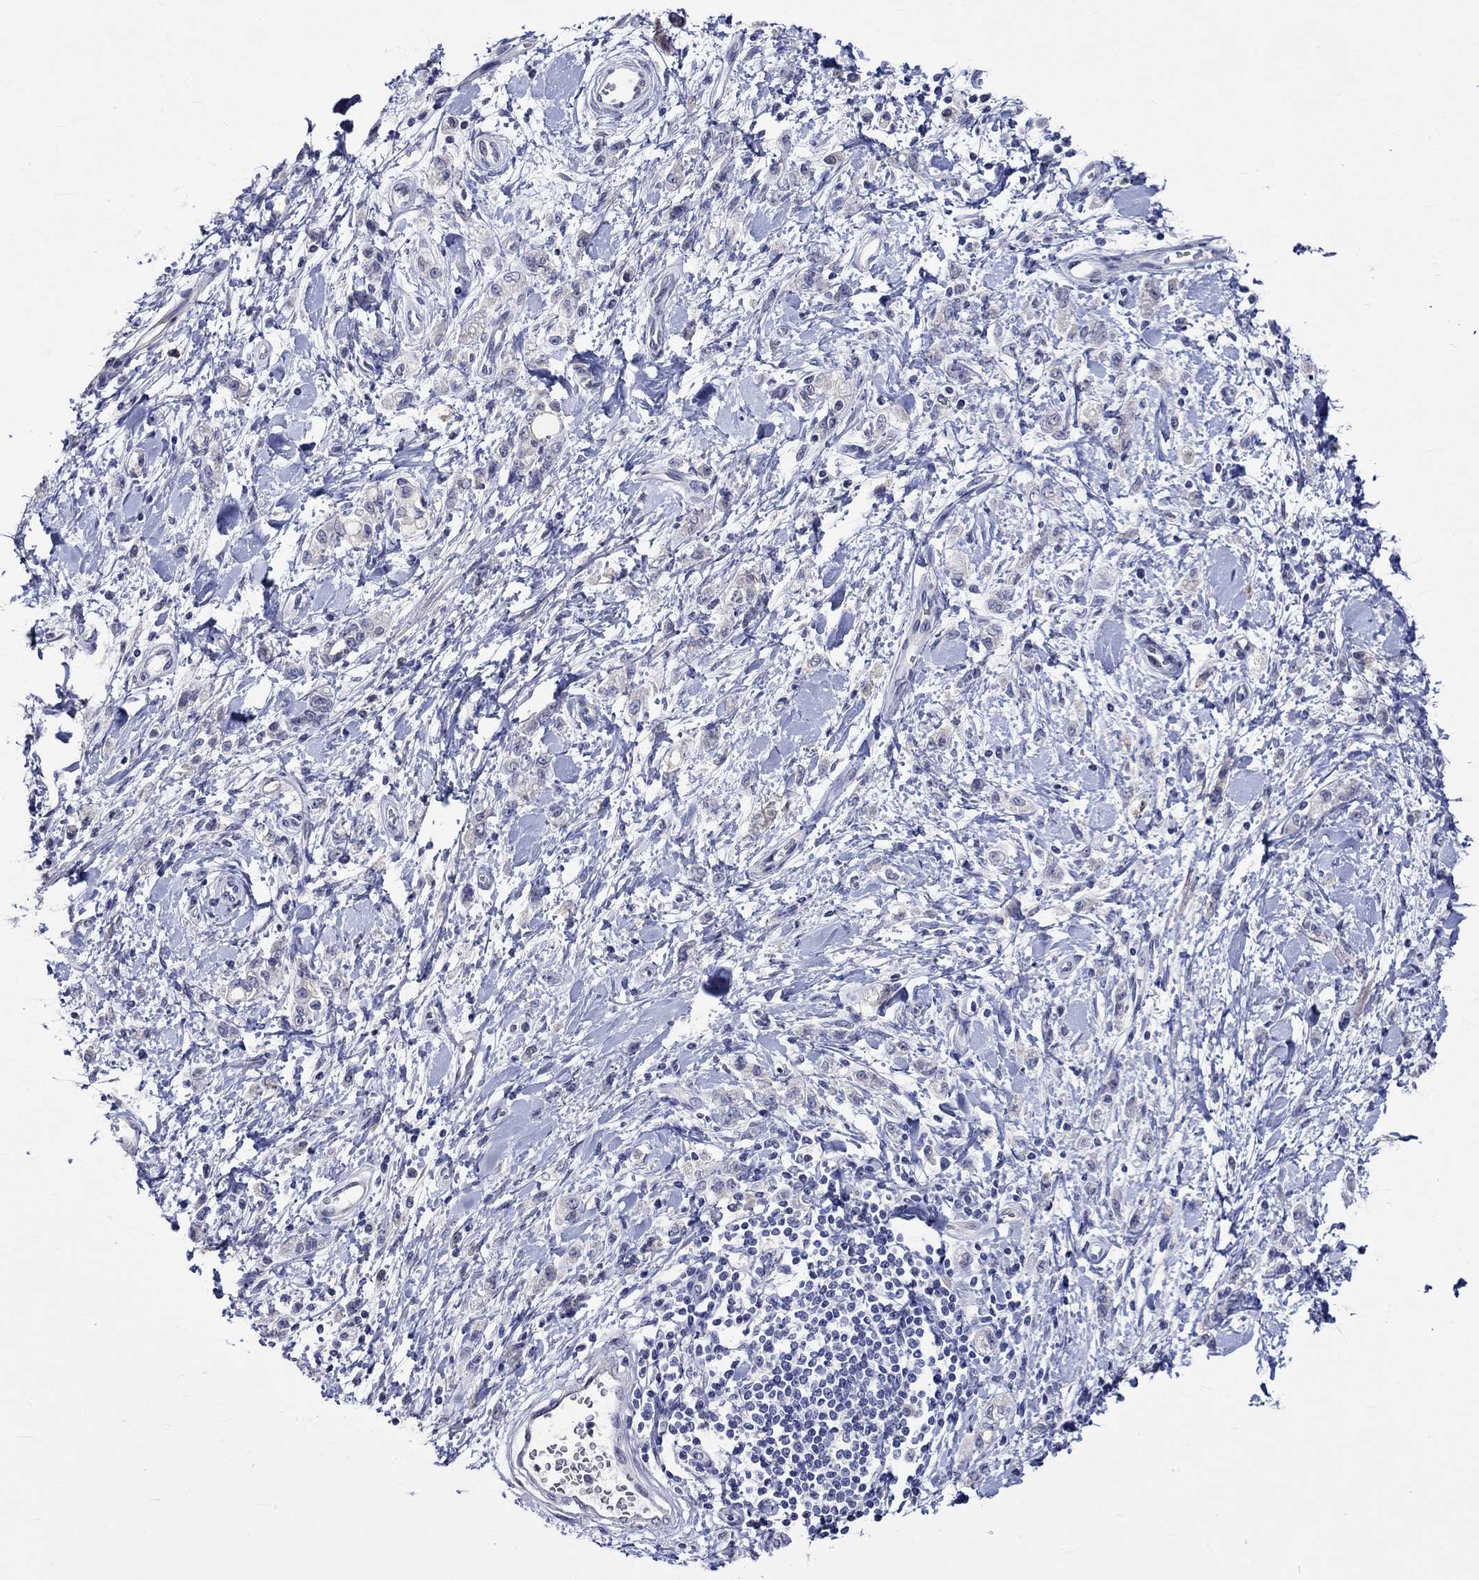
{"staining": {"intensity": "negative", "quantity": "none", "location": "none"}, "tissue": "stomach cancer", "cell_type": "Tumor cells", "image_type": "cancer", "snomed": [{"axis": "morphology", "description": "Adenocarcinoma, NOS"}, {"axis": "topography", "description": "Stomach"}], "caption": "The image displays no significant staining in tumor cells of stomach cancer (adenocarcinoma).", "gene": "CRYAB", "patient": {"sex": "male", "age": 77}}